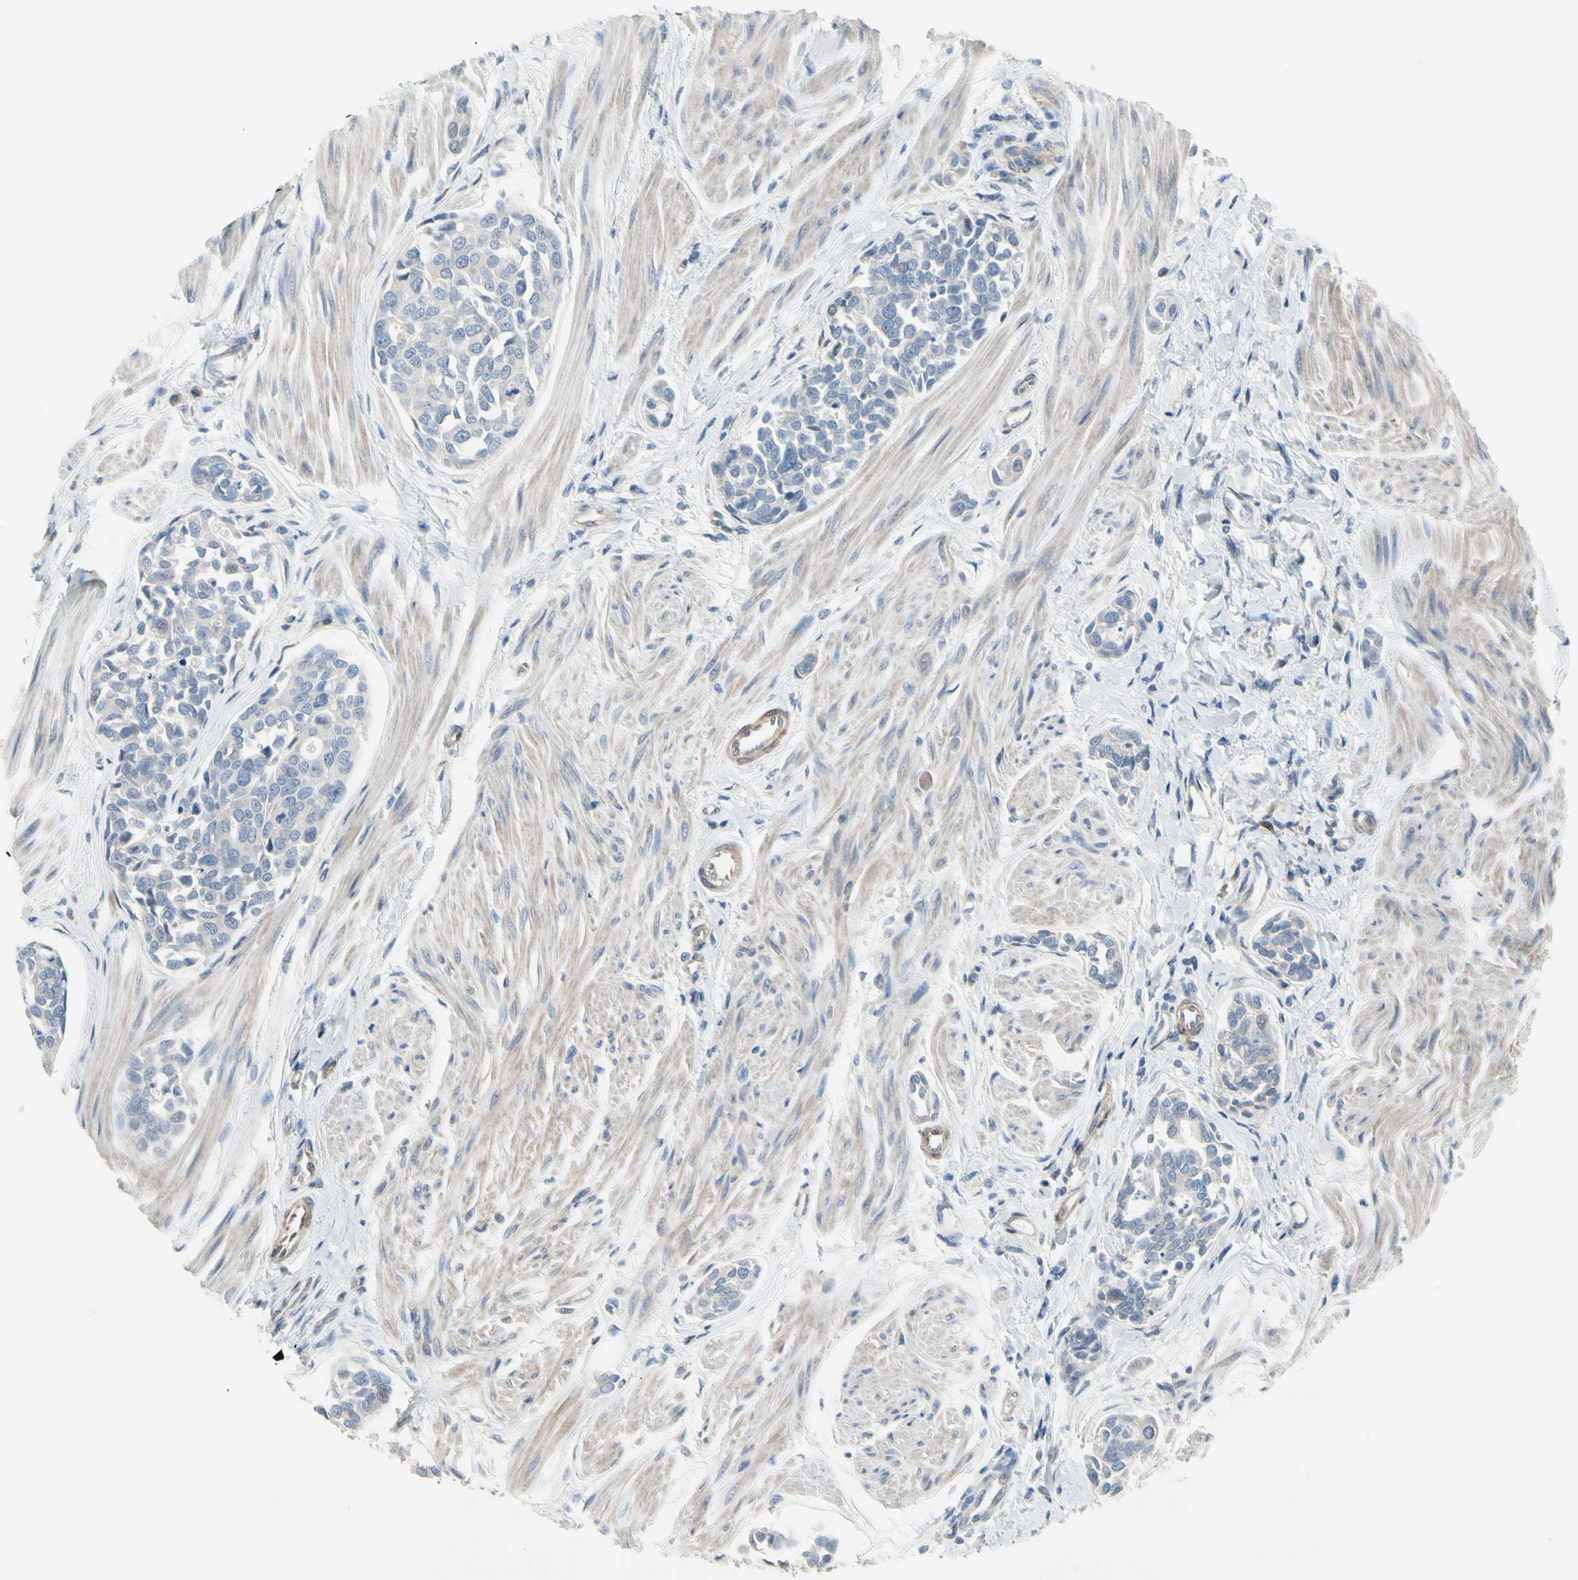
{"staining": {"intensity": "negative", "quantity": "none", "location": "none"}, "tissue": "urothelial cancer", "cell_type": "Tumor cells", "image_type": "cancer", "snomed": [{"axis": "morphology", "description": "Urothelial carcinoma, High grade"}, {"axis": "topography", "description": "Urinary bladder"}], "caption": "This is a photomicrograph of immunohistochemistry (IHC) staining of high-grade urothelial carcinoma, which shows no positivity in tumor cells. (DAB immunohistochemistry with hematoxylin counter stain).", "gene": "MAP2", "patient": {"sex": "male", "age": 78}}